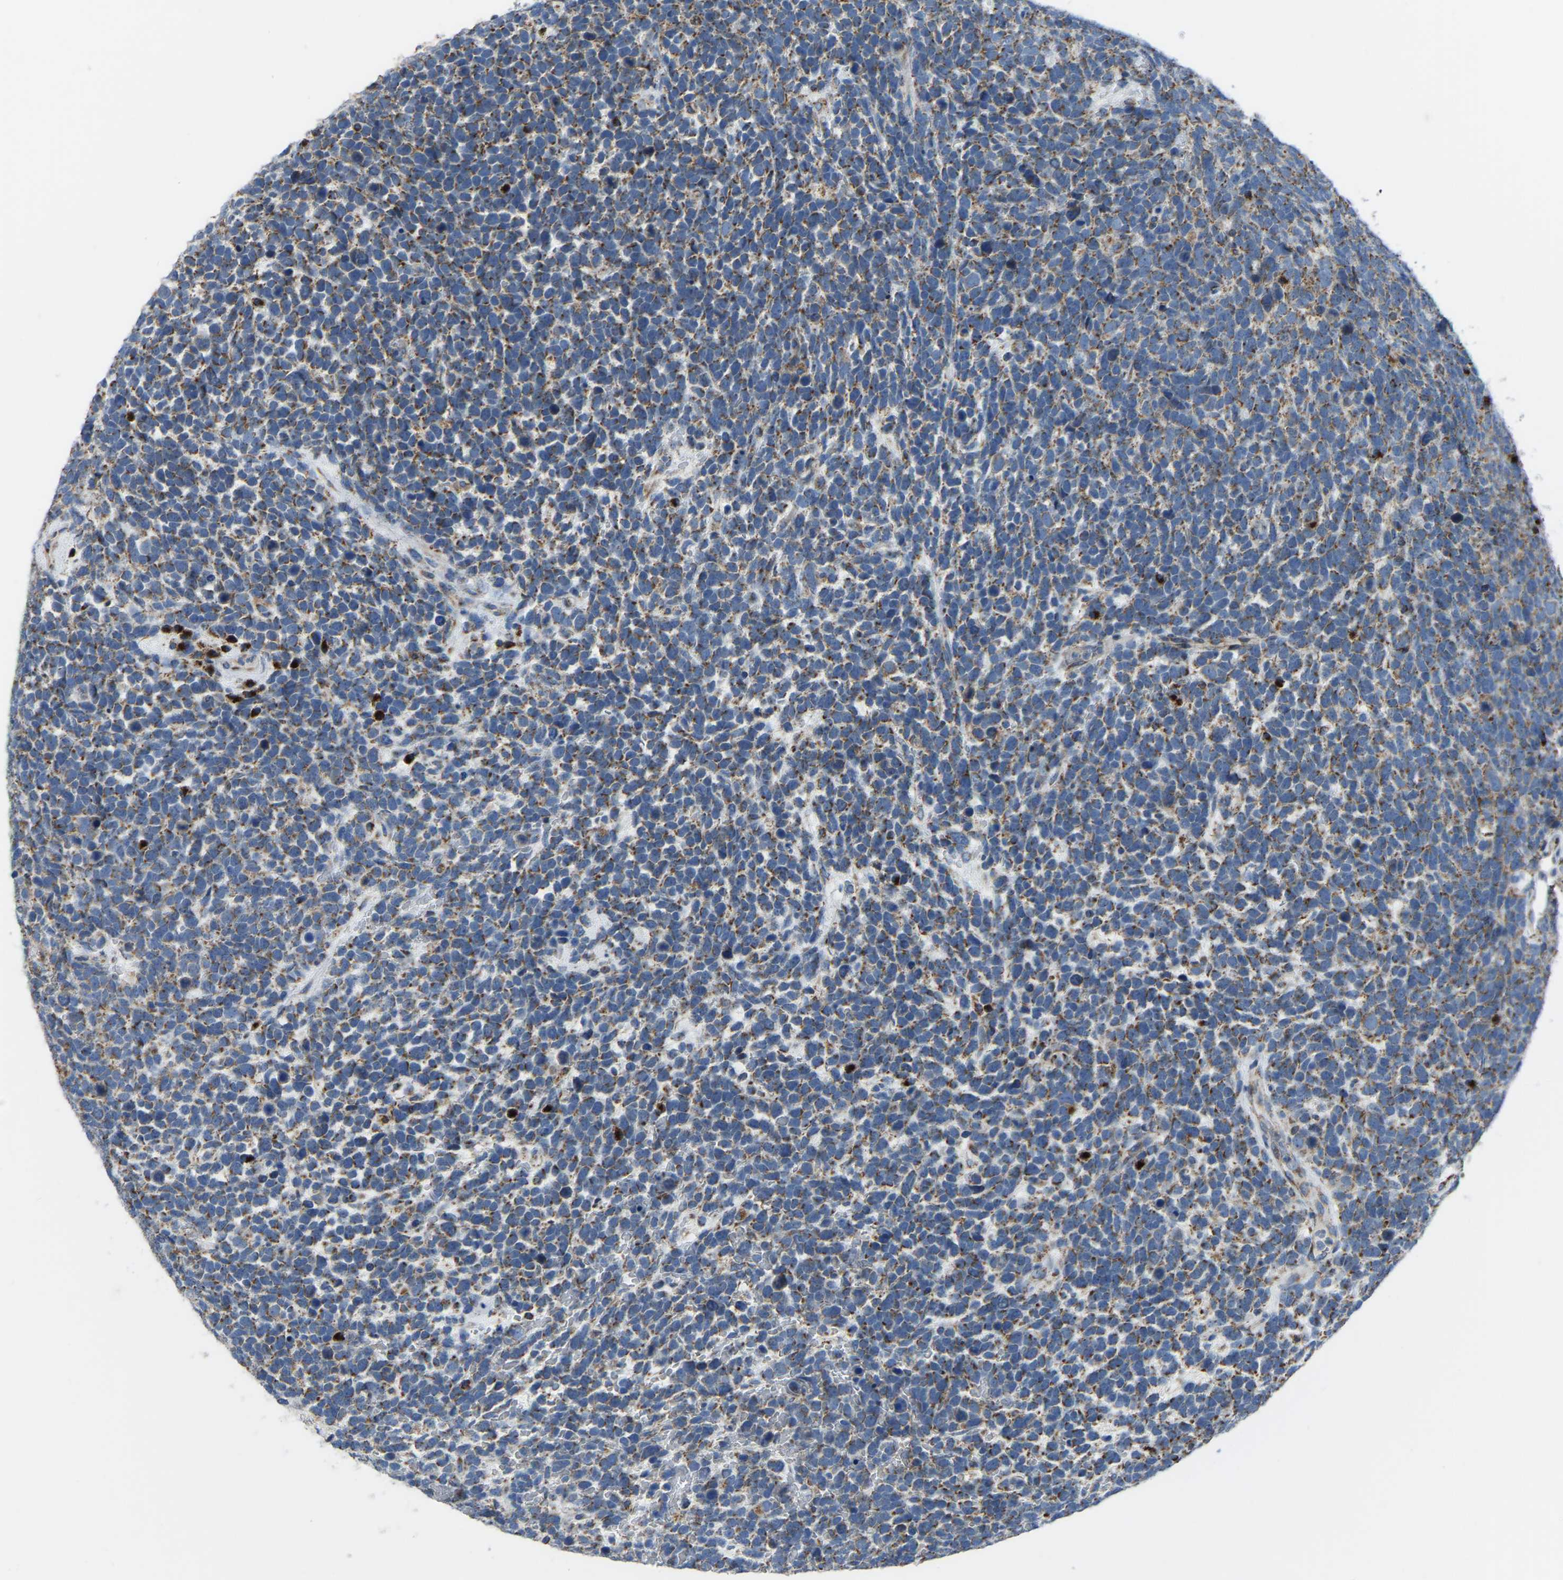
{"staining": {"intensity": "moderate", "quantity": ">75%", "location": "cytoplasmic/membranous"}, "tissue": "urothelial cancer", "cell_type": "Tumor cells", "image_type": "cancer", "snomed": [{"axis": "morphology", "description": "Urothelial carcinoma, High grade"}, {"axis": "topography", "description": "Urinary bladder"}], "caption": "This is a micrograph of IHC staining of high-grade urothelial carcinoma, which shows moderate staining in the cytoplasmic/membranous of tumor cells.", "gene": "ETFB", "patient": {"sex": "female", "age": 82}}